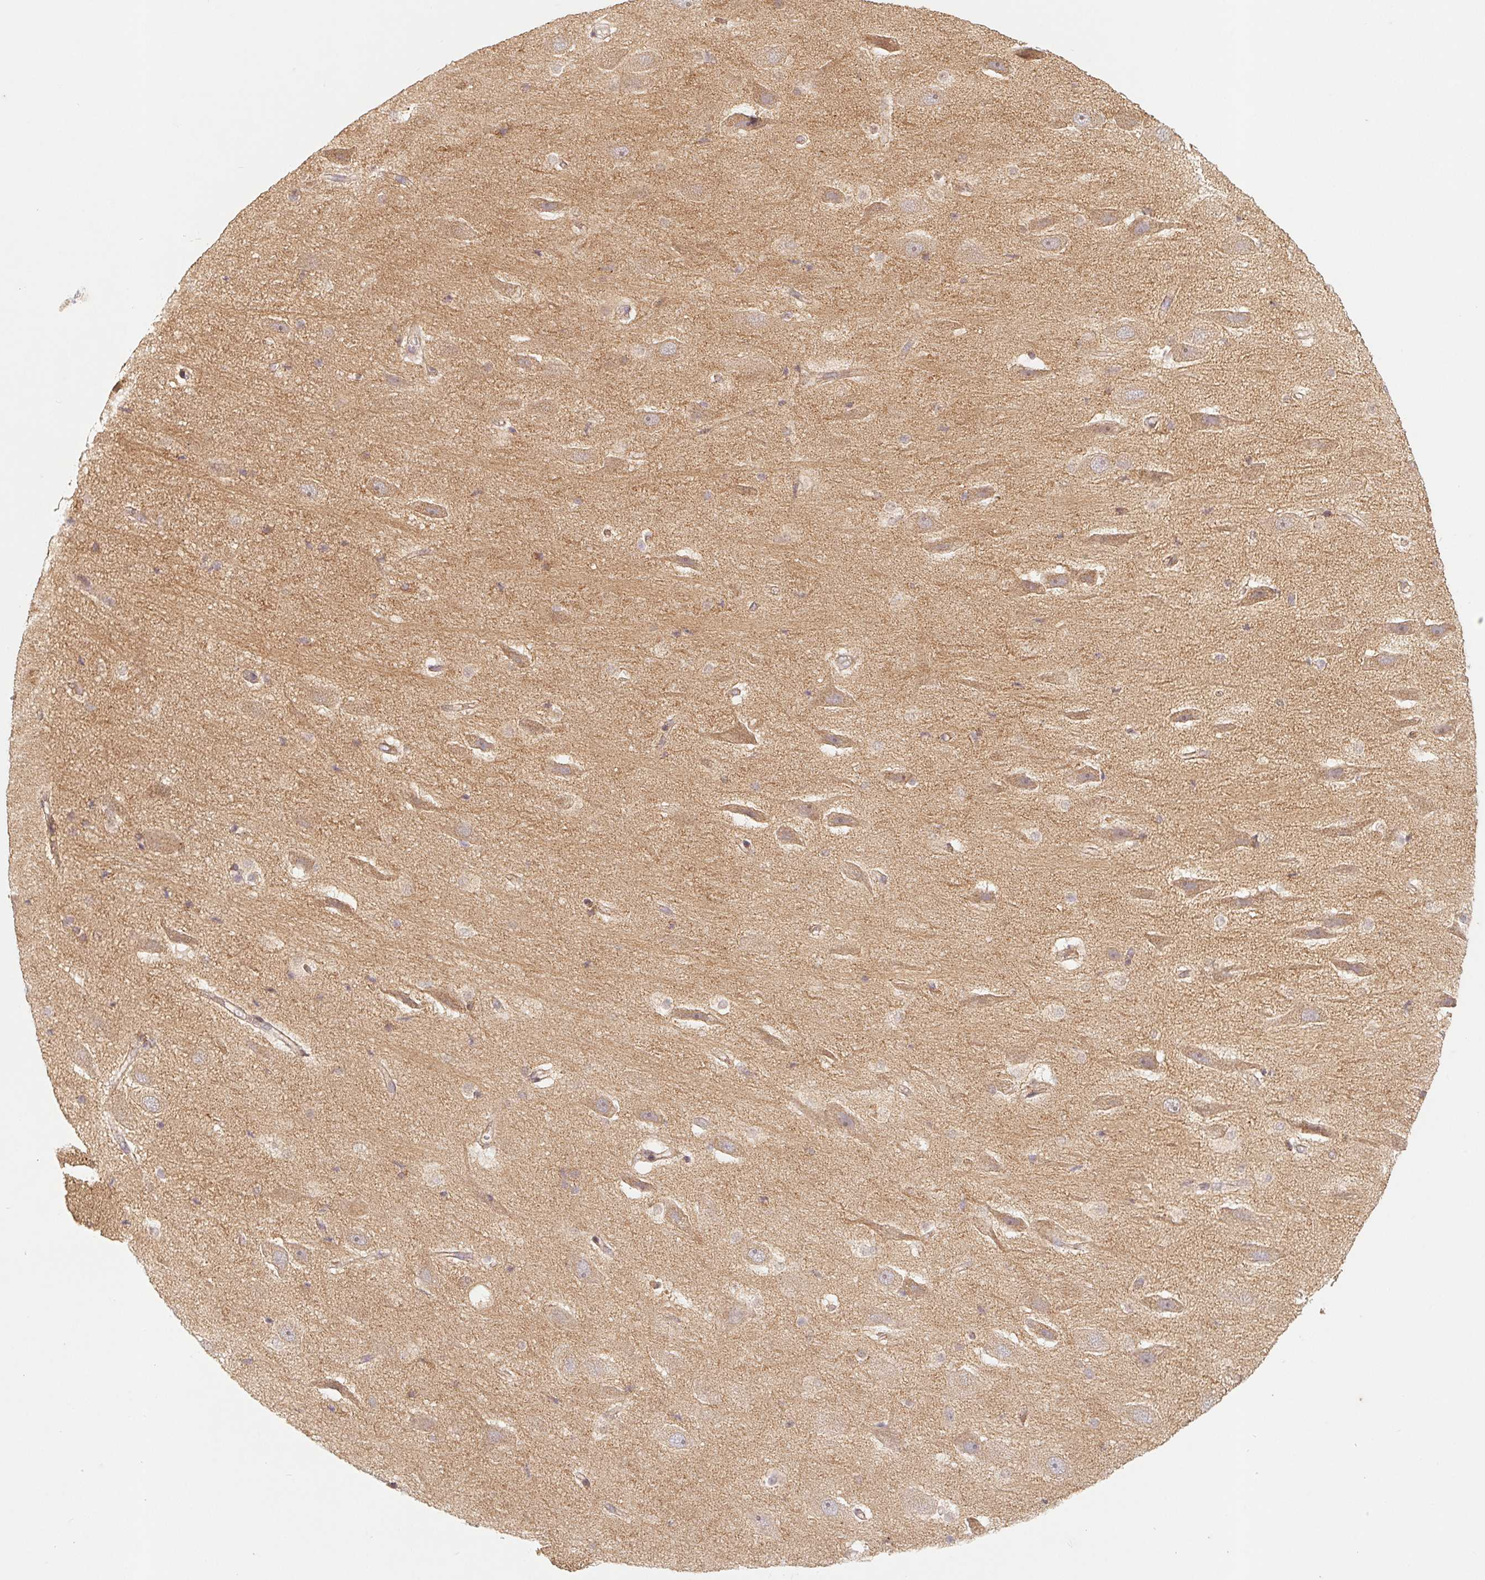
{"staining": {"intensity": "moderate", "quantity": "25%-75%", "location": "cytoplasmic/membranous"}, "tissue": "hippocampus", "cell_type": "Glial cells", "image_type": "normal", "snomed": [{"axis": "morphology", "description": "Normal tissue, NOS"}, {"axis": "topography", "description": "Hippocampus"}], "caption": "IHC photomicrograph of benign hippocampus: human hippocampus stained using immunohistochemistry reveals medium levels of moderate protein expression localized specifically in the cytoplasmic/membranous of glial cells, appearing as a cytoplasmic/membranous brown color.", "gene": "MTHFD1L", "patient": {"sex": "male", "age": 26}}